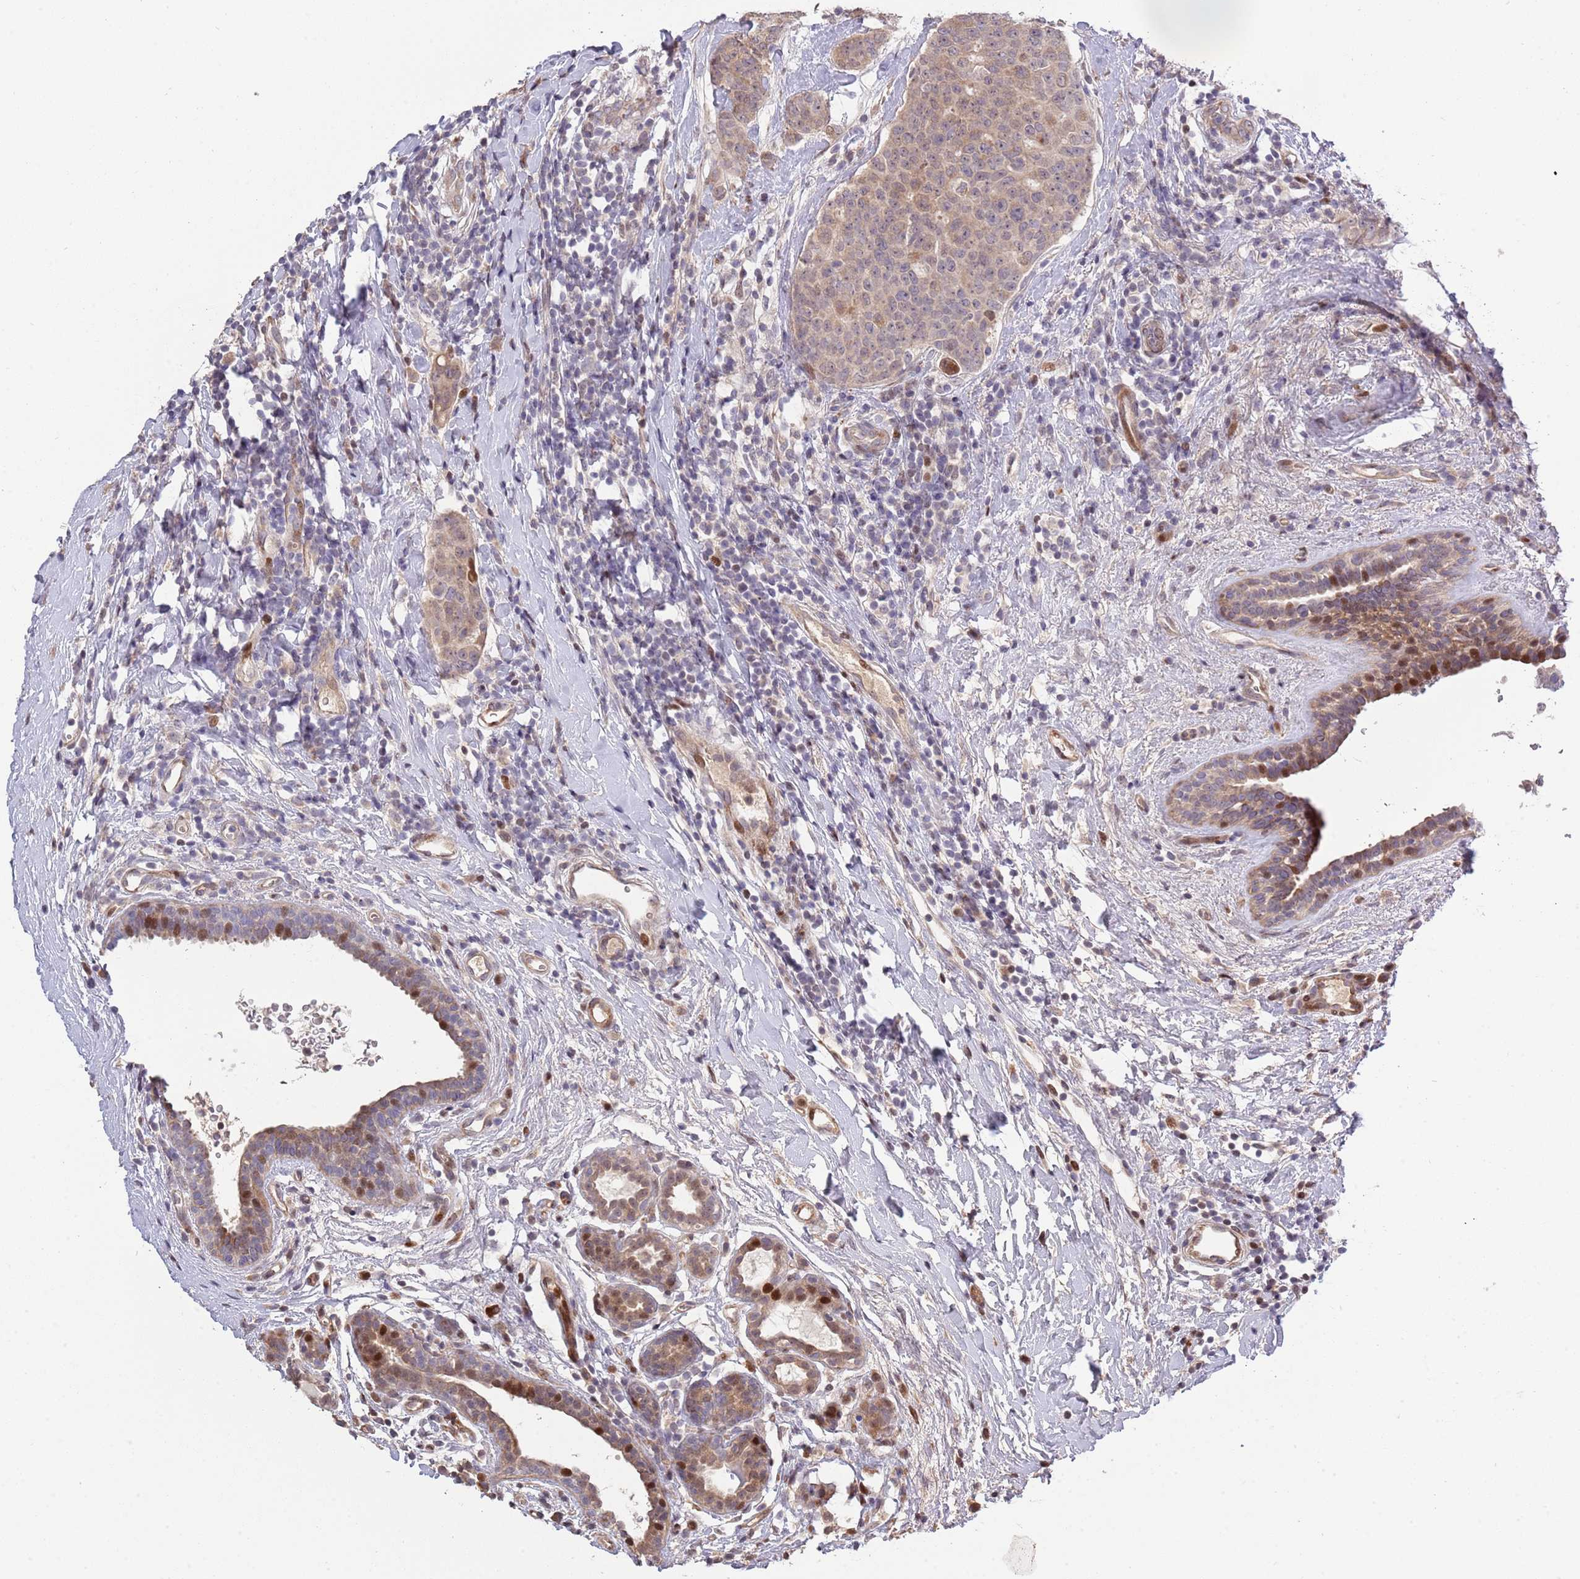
{"staining": {"intensity": "weak", "quantity": ">75%", "location": "cytoplasmic/membranous,nuclear"}, "tissue": "breast cancer", "cell_type": "Tumor cells", "image_type": "cancer", "snomed": [{"axis": "morphology", "description": "Duct carcinoma"}, {"axis": "topography", "description": "Breast"}], "caption": "A photomicrograph of human breast invasive ductal carcinoma stained for a protein displays weak cytoplasmic/membranous and nuclear brown staining in tumor cells.", "gene": "SYNDIG1L", "patient": {"sex": "female", "age": 40}}